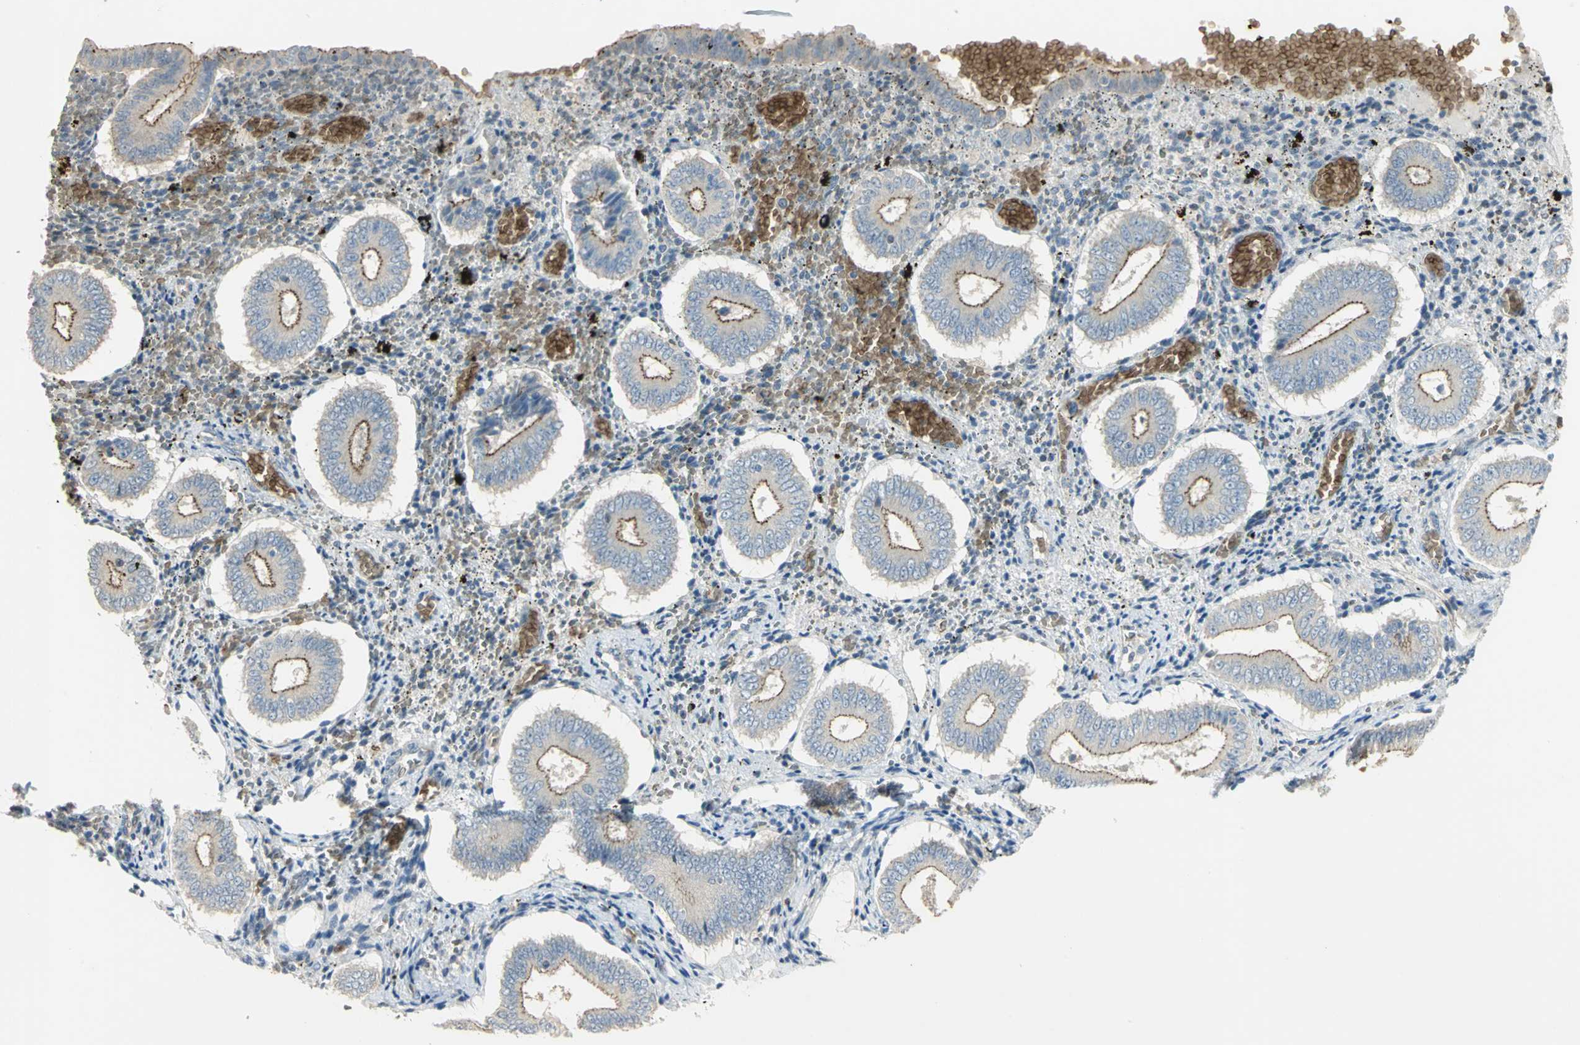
{"staining": {"intensity": "negative", "quantity": "none", "location": "none"}, "tissue": "endometrium", "cell_type": "Cells in endometrial stroma", "image_type": "normal", "snomed": [{"axis": "morphology", "description": "Normal tissue, NOS"}, {"axis": "topography", "description": "Endometrium"}], "caption": "This is an IHC photomicrograph of unremarkable endometrium. There is no expression in cells in endometrial stroma.", "gene": "ANK1", "patient": {"sex": "female", "age": 42}}